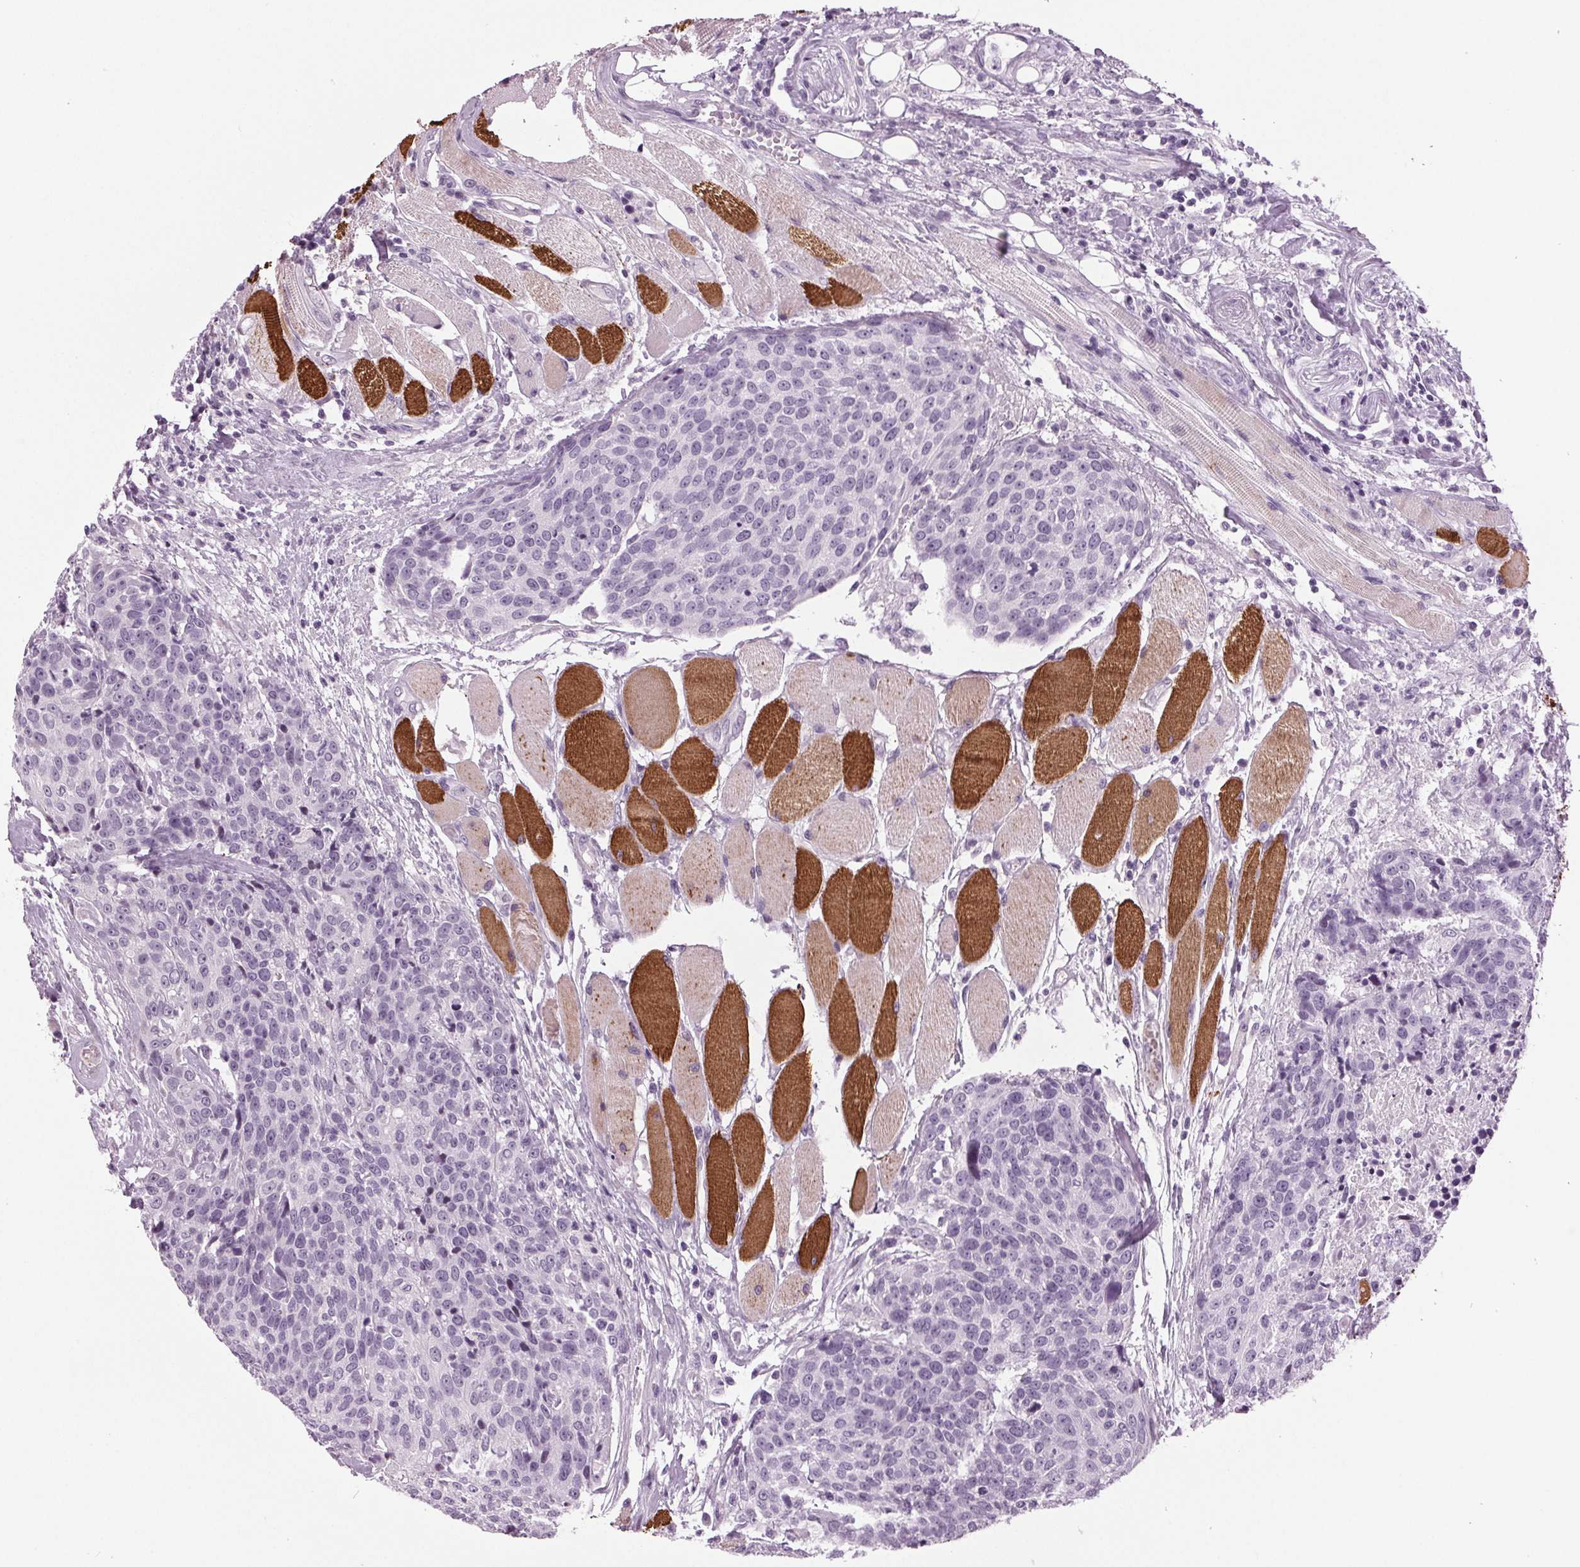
{"staining": {"intensity": "negative", "quantity": "none", "location": "none"}, "tissue": "head and neck cancer", "cell_type": "Tumor cells", "image_type": "cancer", "snomed": [{"axis": "morphology", "description": "Squamous cell carcinoma, NOS"}, {"axis": "topography", "description": "Oral tissue"}, {"axis": "topography", "description": "Head-Neck"}], "caption": "DAB immunohistochemical staining of squamous cell carcinoma (head and neck) reveals no significant expression in tumor cells.", "gene": "DNAH12", "patient": {"sex": "male", "age": 64}}